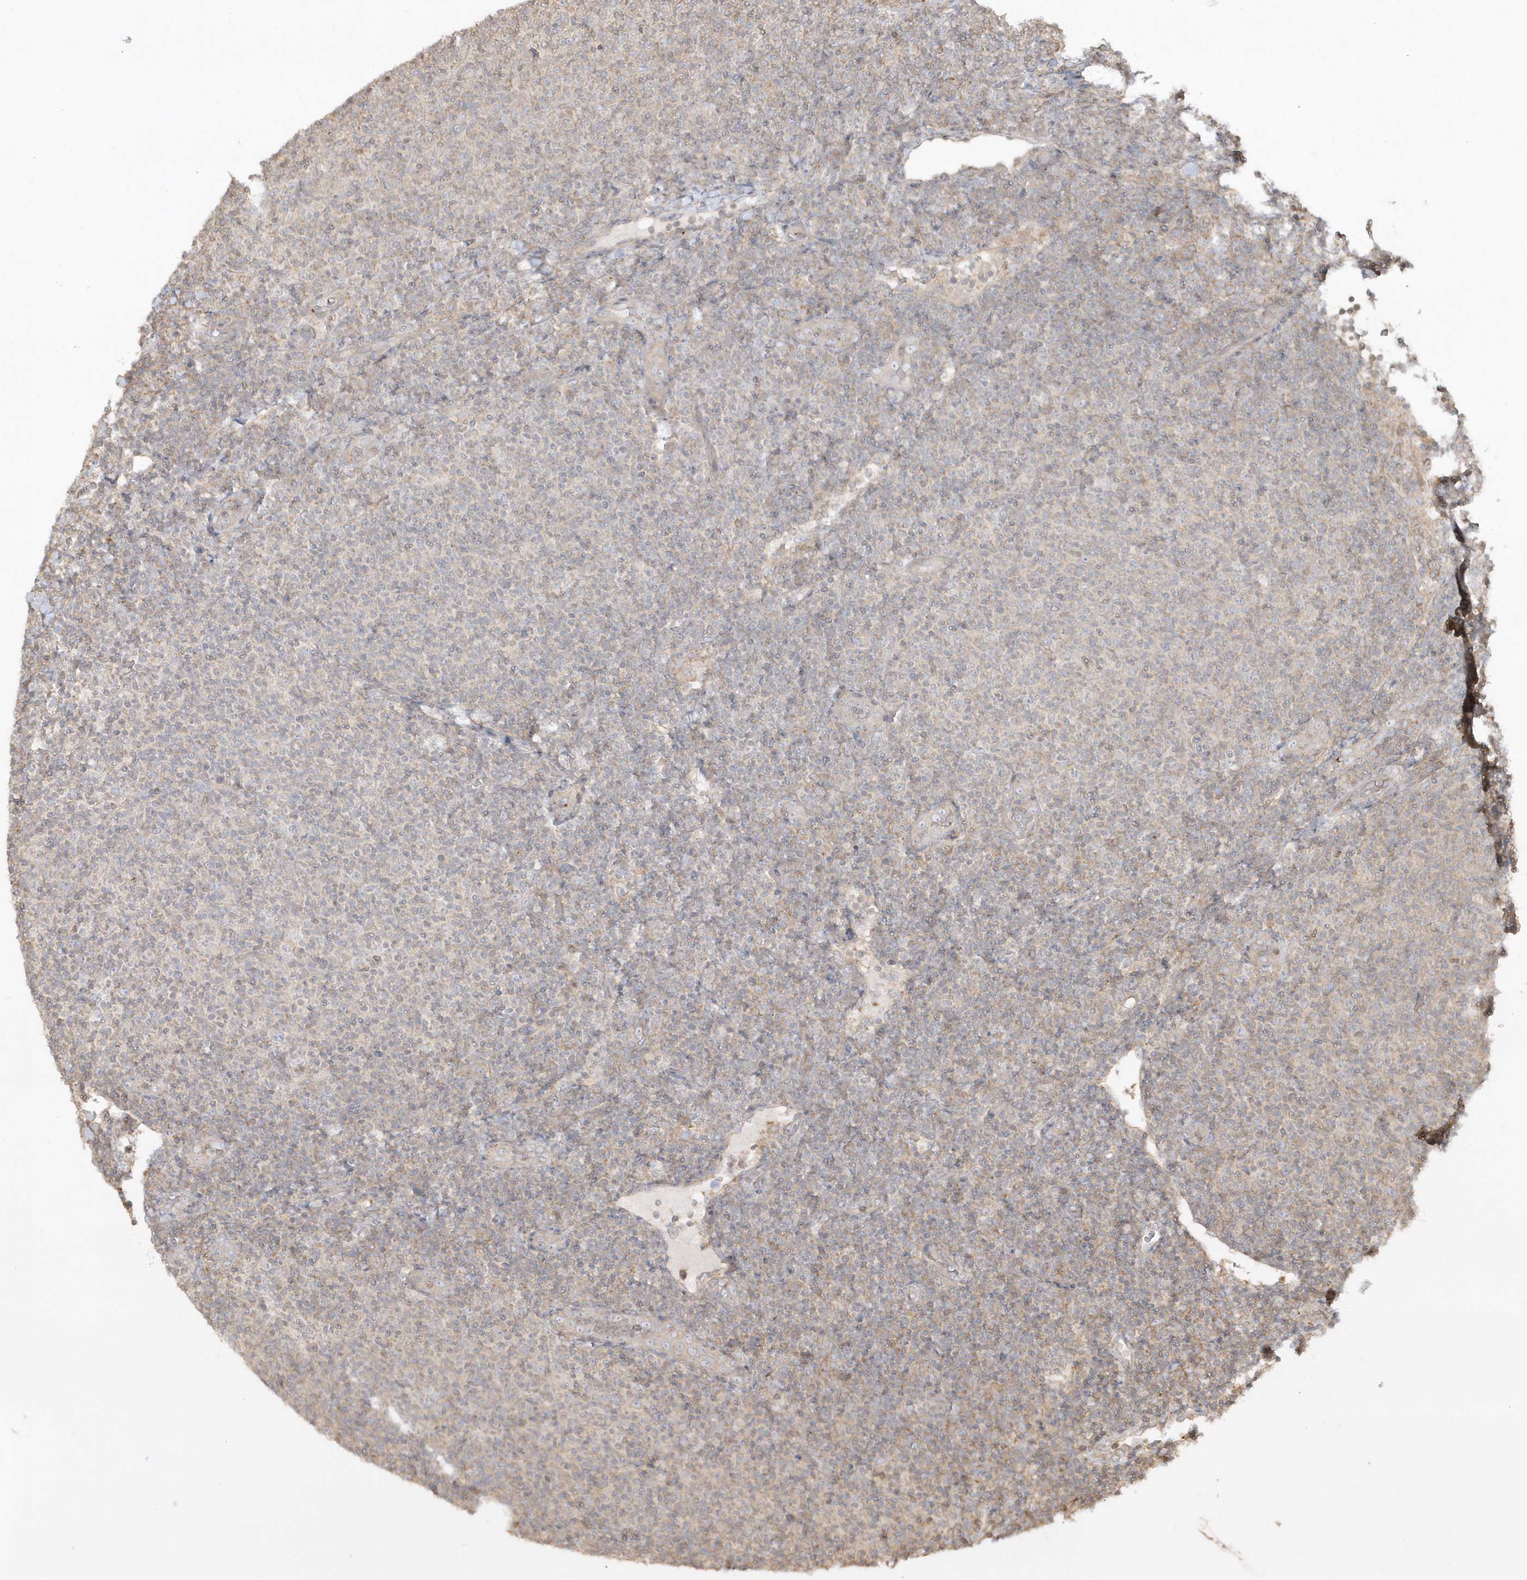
{"staining": {"intensity": "weak", "quantity": "<25%", "location": "cytoplasmic/membranous"}, "tissue": "lymphoma", "cell_type": "Tumor cells", "image_type": "cancer", "snomed": [{"axis": "morphology", "description": "Malignant lymphoma, non-Hodgkin's type, Low grade"}, {"axis": "topography", "description": "Lymph node"}], "caption": "Immunohistochemistry (IHC) image of neoplastic tissue: human lymphoma stained with DAB (3,3'-diaminobenzidine) exhibits no significant protein positivity in tumor cells.", "gene": "BSN", "patient": {"sex": "male", "age": 66}}